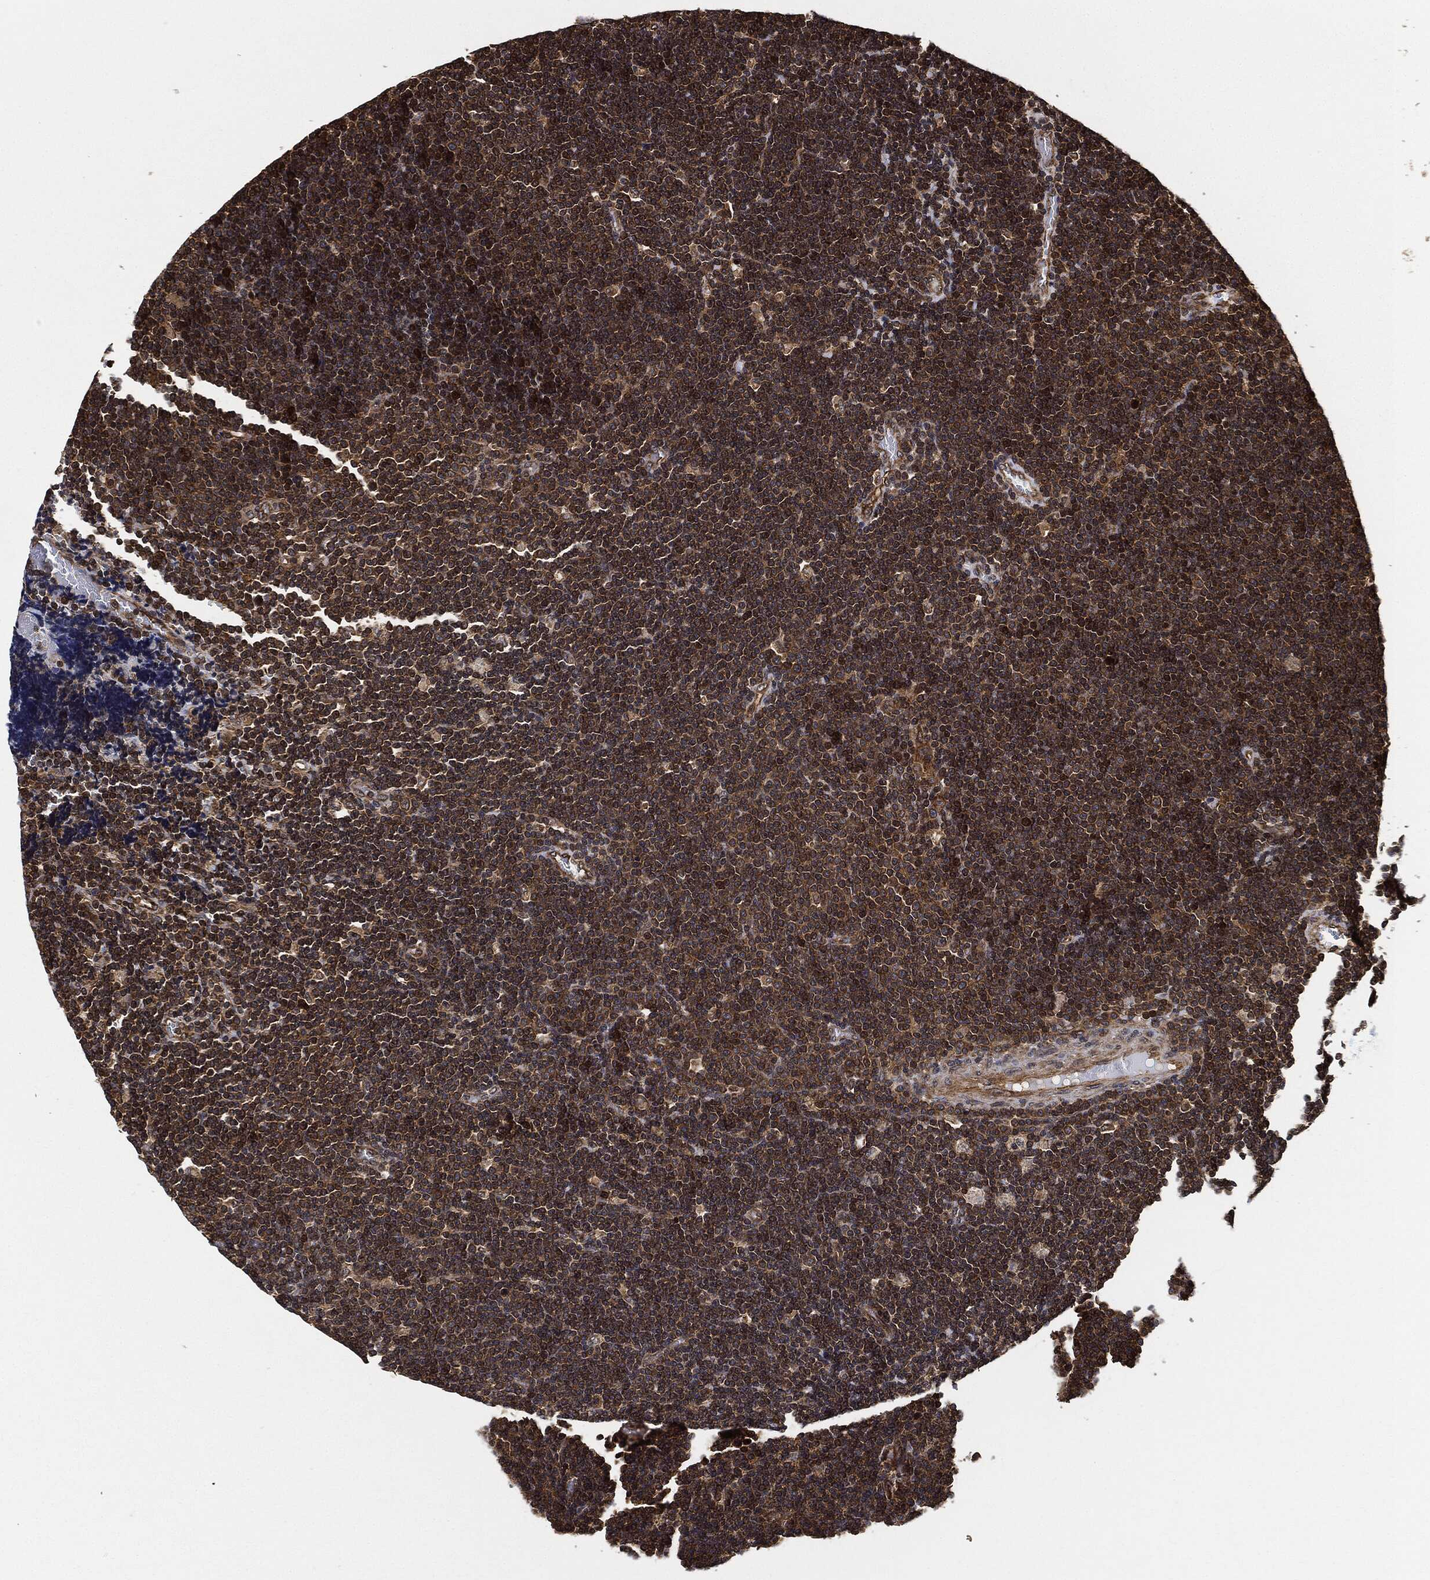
{"staining": {"intensity": "moderate", "quantity": ">75%", "location": "cytoplasmic/membranous"}, "tissue": "lymphoma", "cell_type": "Tumor cells", "image_type": "cancer", "snomed": [{"axis": "morphology", "description": "Malignant lymphoma, non-Hodgkin's type, Low grade"}, {"axis": "topography", "description": "Brain"}], "caption": "The histopathology image displays staining of low-grade malignant lymphoma, non-Hodgkin's type, revealing moderate cytoplasmic/membranous protein staining (brown color) within tumor cells.", "gene": "CEP290", "patient": {"sex": "female", "age": 66}}